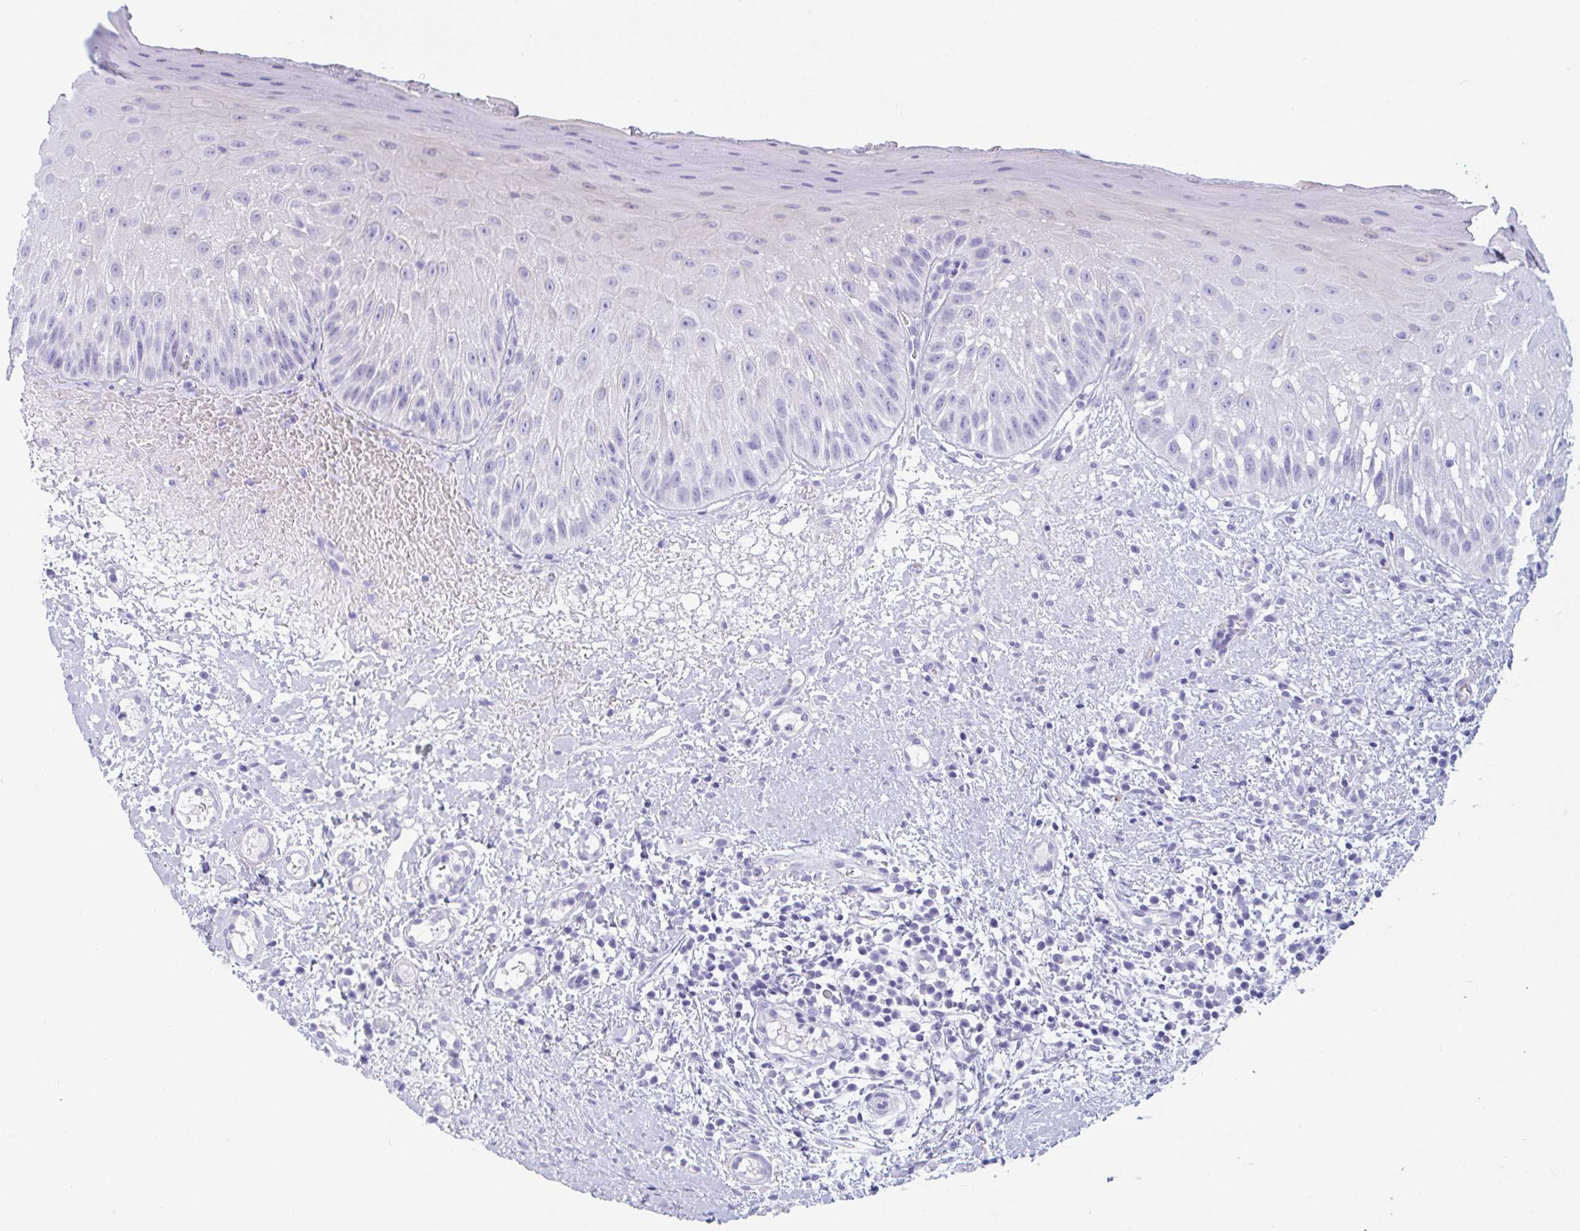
{"staining": {"intensity": "negative", "quantity": "none", "location": "none"}, "tissue": "oral mucosa", "cell_type": "Squamous epithelial cells", "image_type": "normal", "snomed": [{"axis": "morphology", "description": "Normal tissue, NOS"}, {"axis": "topography", "description": "Oral tissue"}, {"axis": "topography", "description": "Tounge, NOS"}], "caption": "DAB immunohistochemical staining of unremarkable oral mucosa displays no significant staining in squamous epithelial cells.", "gene": "OXLD1", "patient": {"sex": "male", "age": 83}}